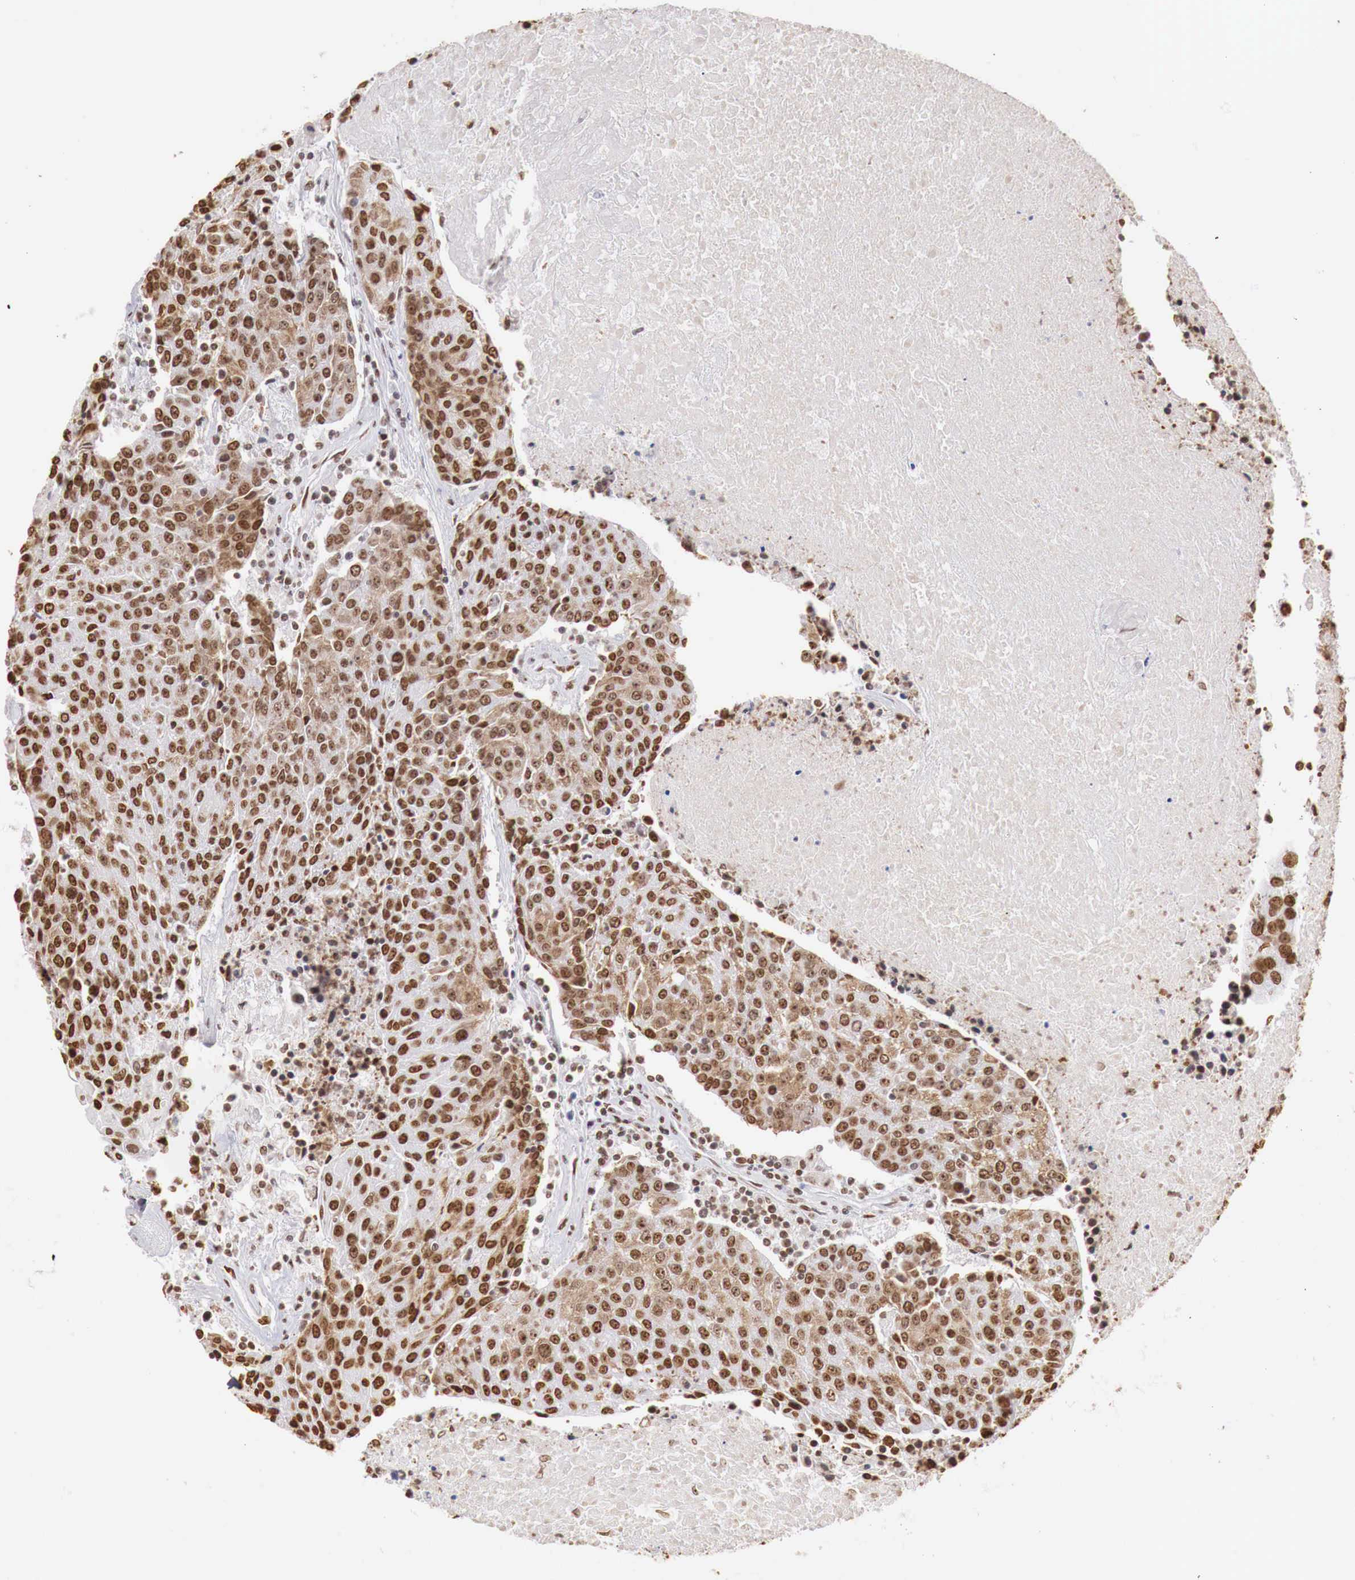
{"staining": {"intensity": "strong", "quantity": ">75%", "location": "nuclear"}, "tissue": "urothelial cancer", "cell_type": "Tumor cells", "image_type": "cancer", "snomed": [{"axis": "morphology", "description": "Urothelial carcinoma, High grade"}, {"axis": "topography", "description": "Urinary bladder"}], "caption": "Immunohistochemistry micrograph of human urothelial cancer stained for a protein (brown), which exhibits high levels of strong nuclear expression in about >75% of tumor cells.", "gene": "DKC1", "patient": {"sex": "female", "age": 85}}